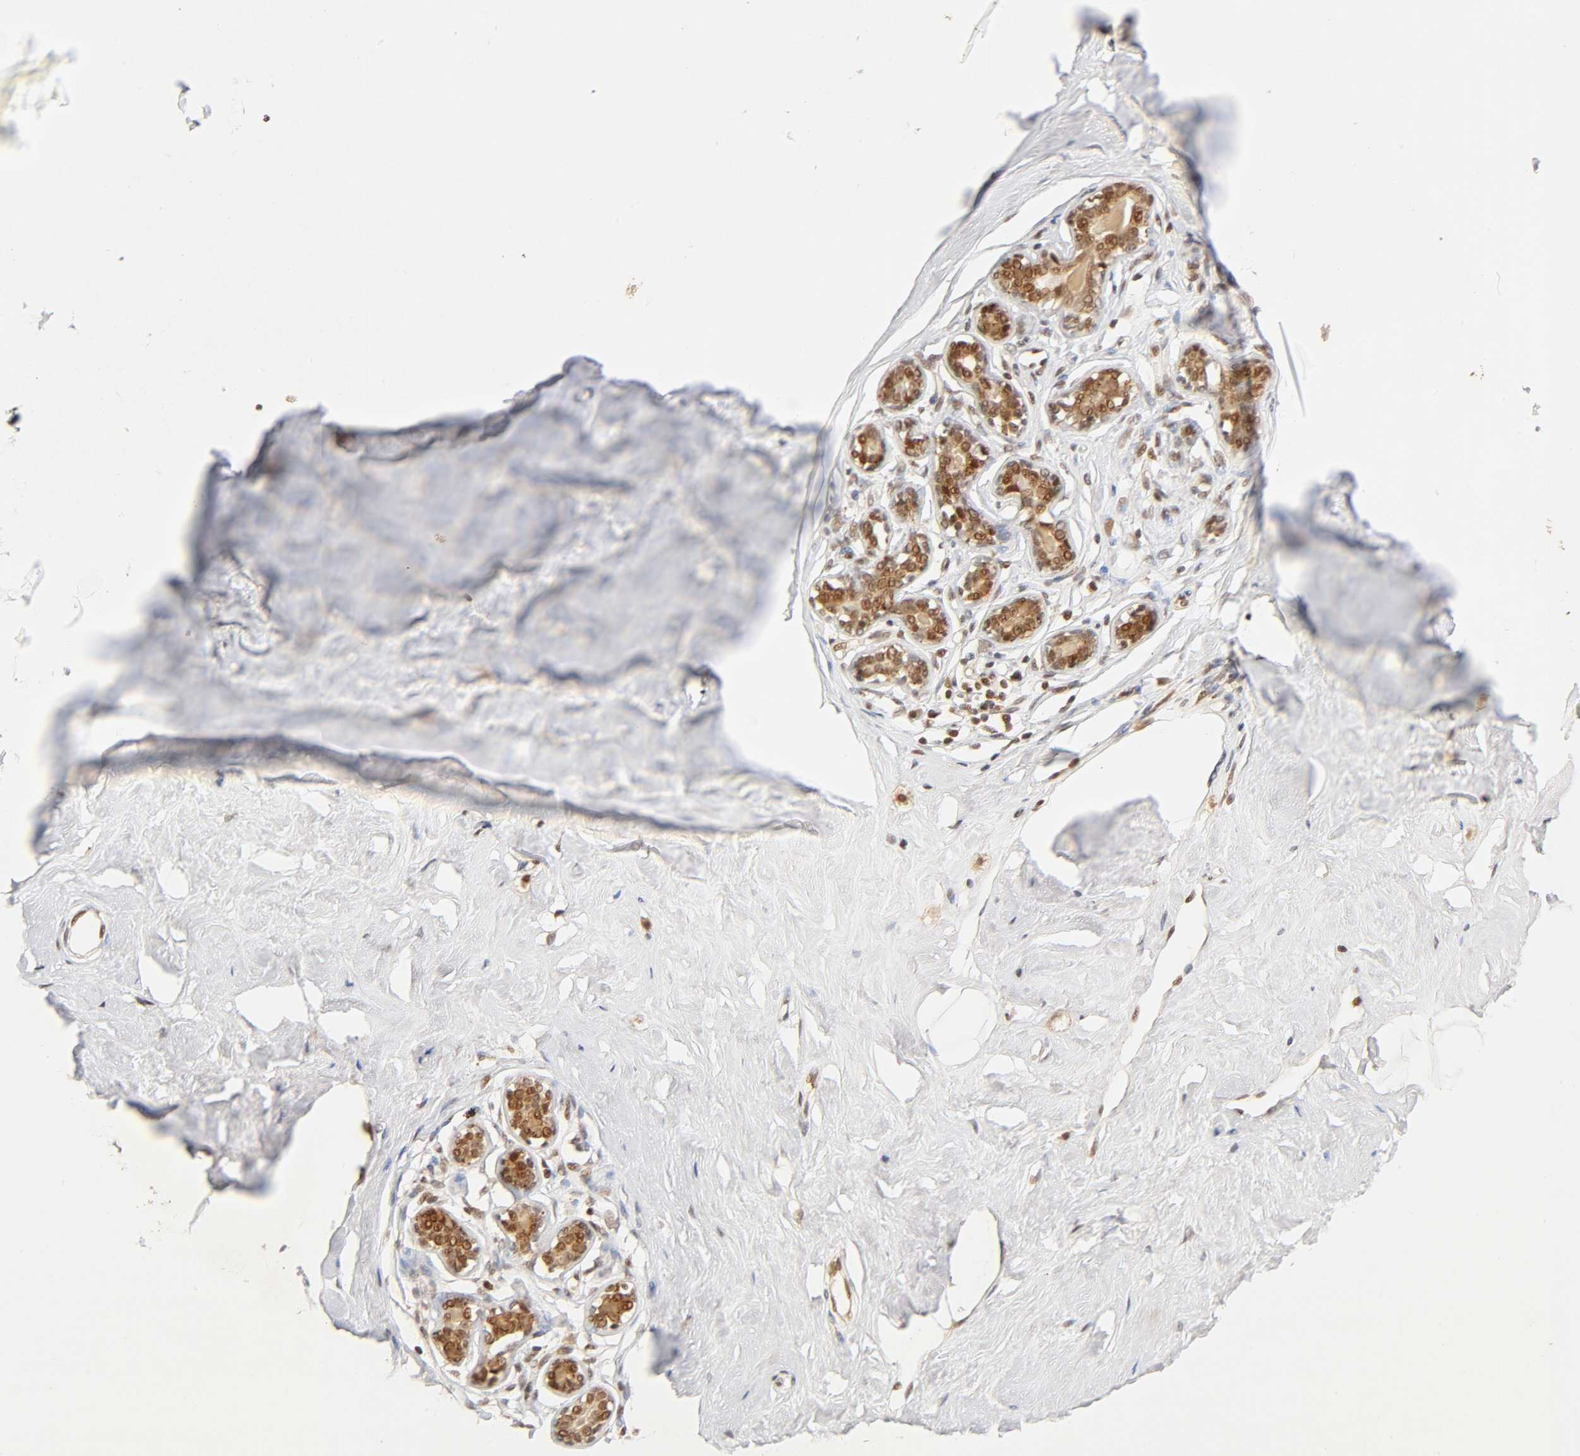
{"staining": {"intensity": "negative", "quantity": "none", "location": "none"}, "tissue": "breast", "cell_type": "Adipocytes", "image_type": "normal", "snomed": [{"axis": "morphology", "description": "Normal tissue, NOS"}, {"axis": "topography", "description": "Breast"}], "caption": "This image is of normal breast stained with IHC to label a protein in brown with the nuclei are counter-stained blue. There is no positivity in adipocytes.", "gene": "TAF10", "patient": {"sex": "female", "age": 23}}